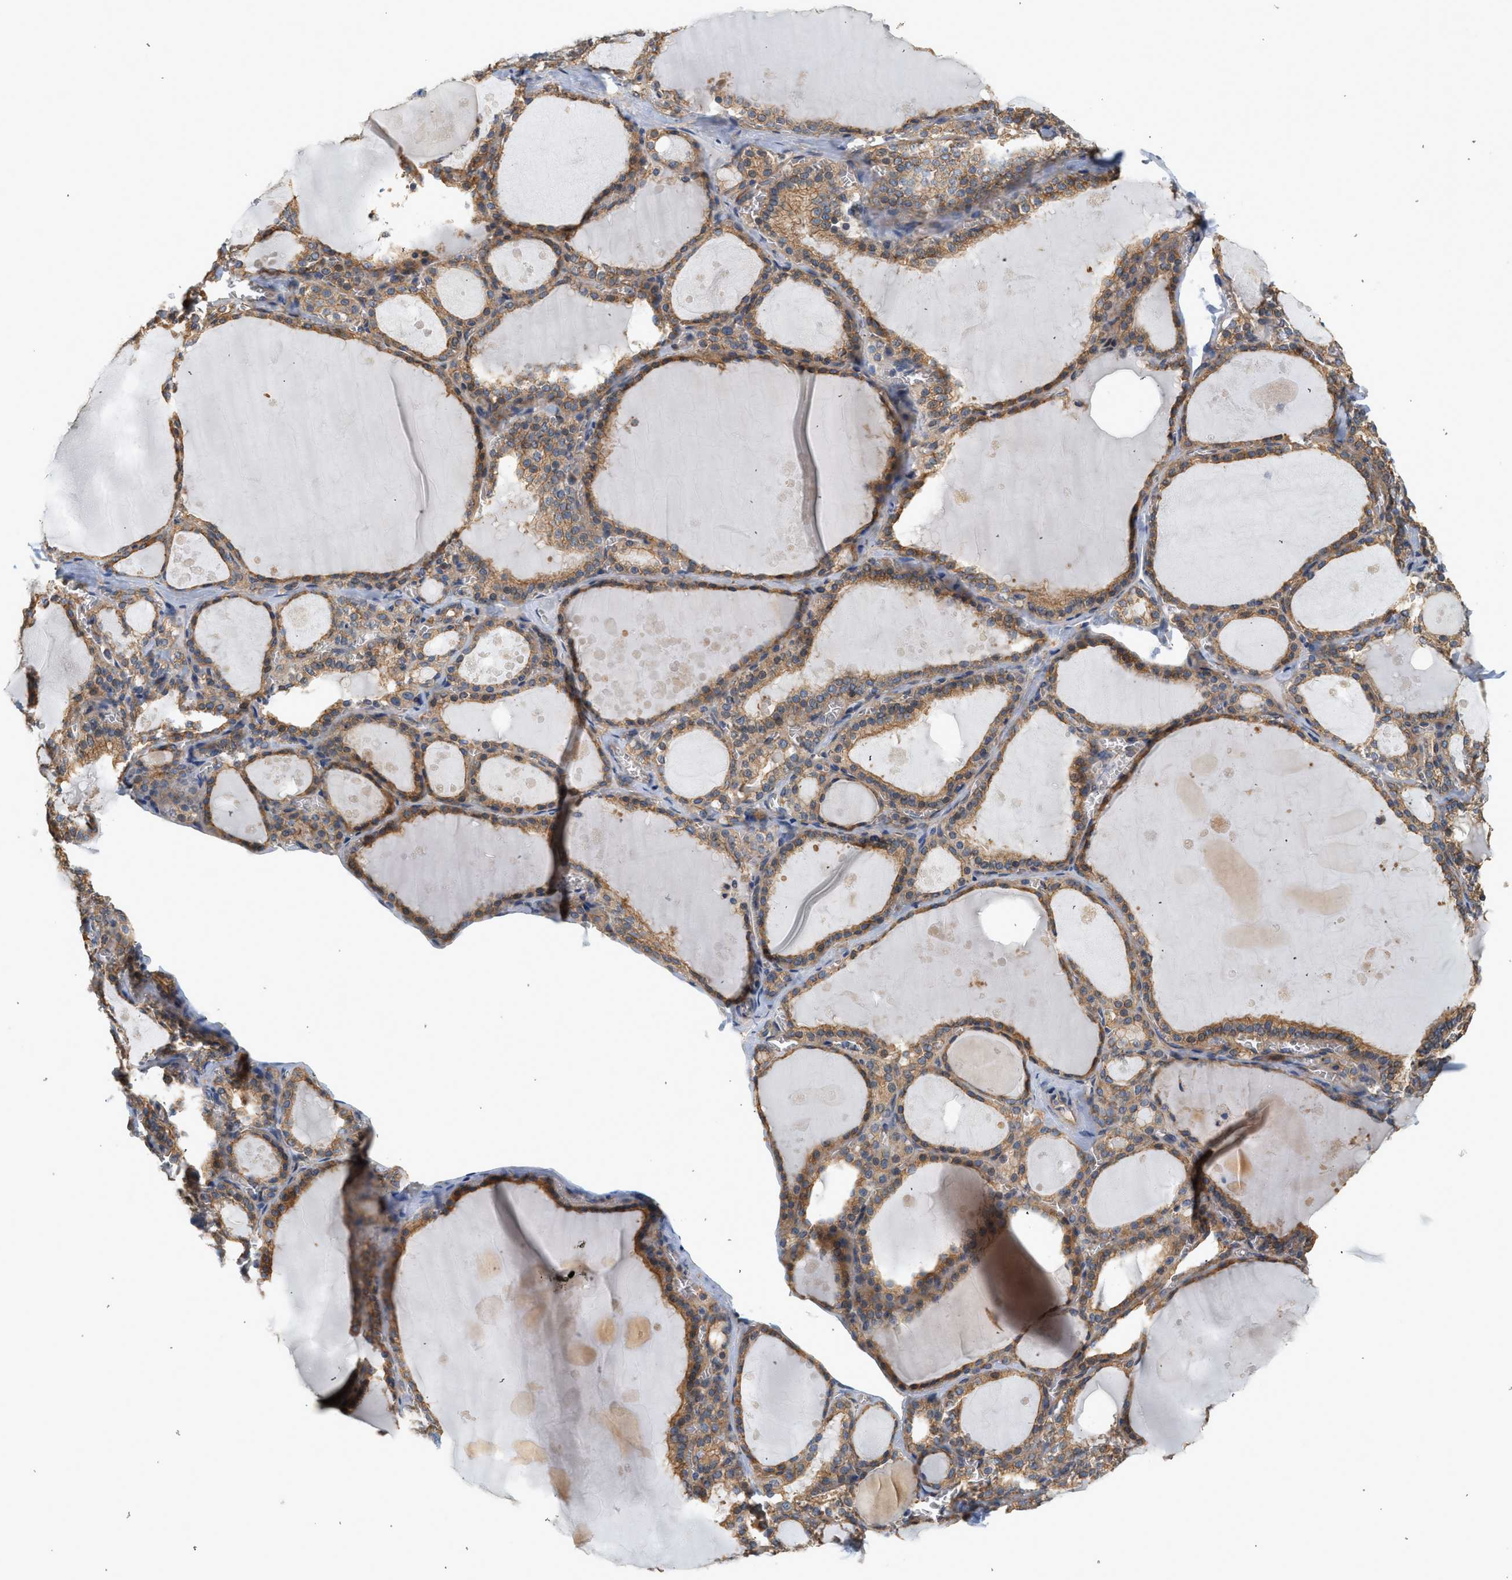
{"staining": {"intensity": "moderate", "quantity": ">75%", "location": "cytoplasmic/membranous"}, "tissue": "thyroid gland", "cell_type": "Glandular cells", "image_type": "normal", "snomed": [{"axis": "morphology", "description": "Normal tissue, NOS"}, {"axis": "topography", "description": "Thyroid gland"}], "caption": "A histopathology image of human thyroid gland stained for a protein exhibits moderate cytoplasmic/membranous brown staining in glandular cells. The protein is stained brown, and the nuclei are stained in blue (DAB (3,3'-diaminobenzidine) IHC with brightfield microscopy, high magnification).", "gene": "CTXN1", "patient": {"sex": "male", "age": 56}}